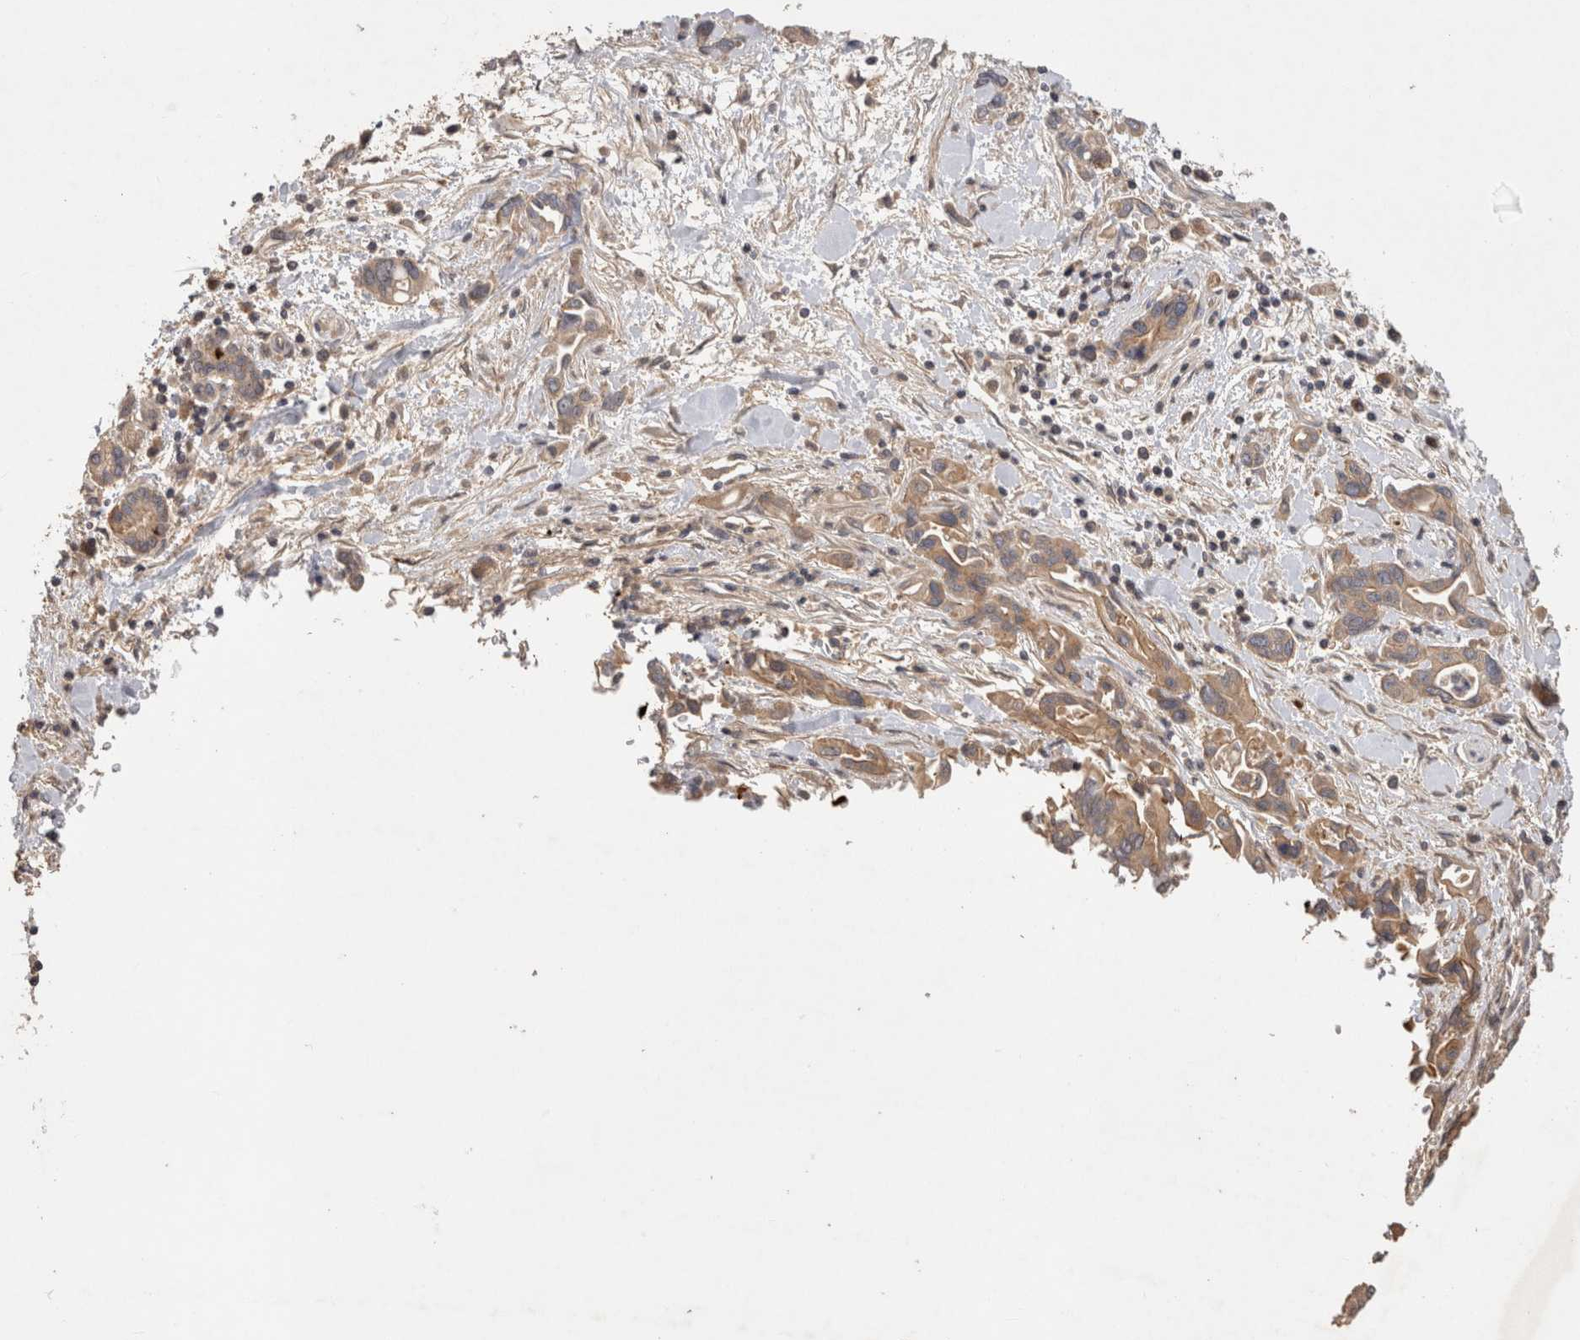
{"staining": {"intensity": "weak", "quantity": ">75%", "location": "cytoplasmic/membranous"}, "tissue": "pancreatic cancer", "cell_type": "Tumor cells", "image_type": "cancer", "snomed": [{"axis": "morphology", "description": "Adenocarcinoma, NOS"}, {"axis": "topography", "description": "Pancreas"}], "caption": "Human pancreatic cancer (adenocarcinoma) stained with a protein marker displays weak staining in tumor cells.", "gene": "PPP1R42", "patient": {"sex": "female", "age": 57}}